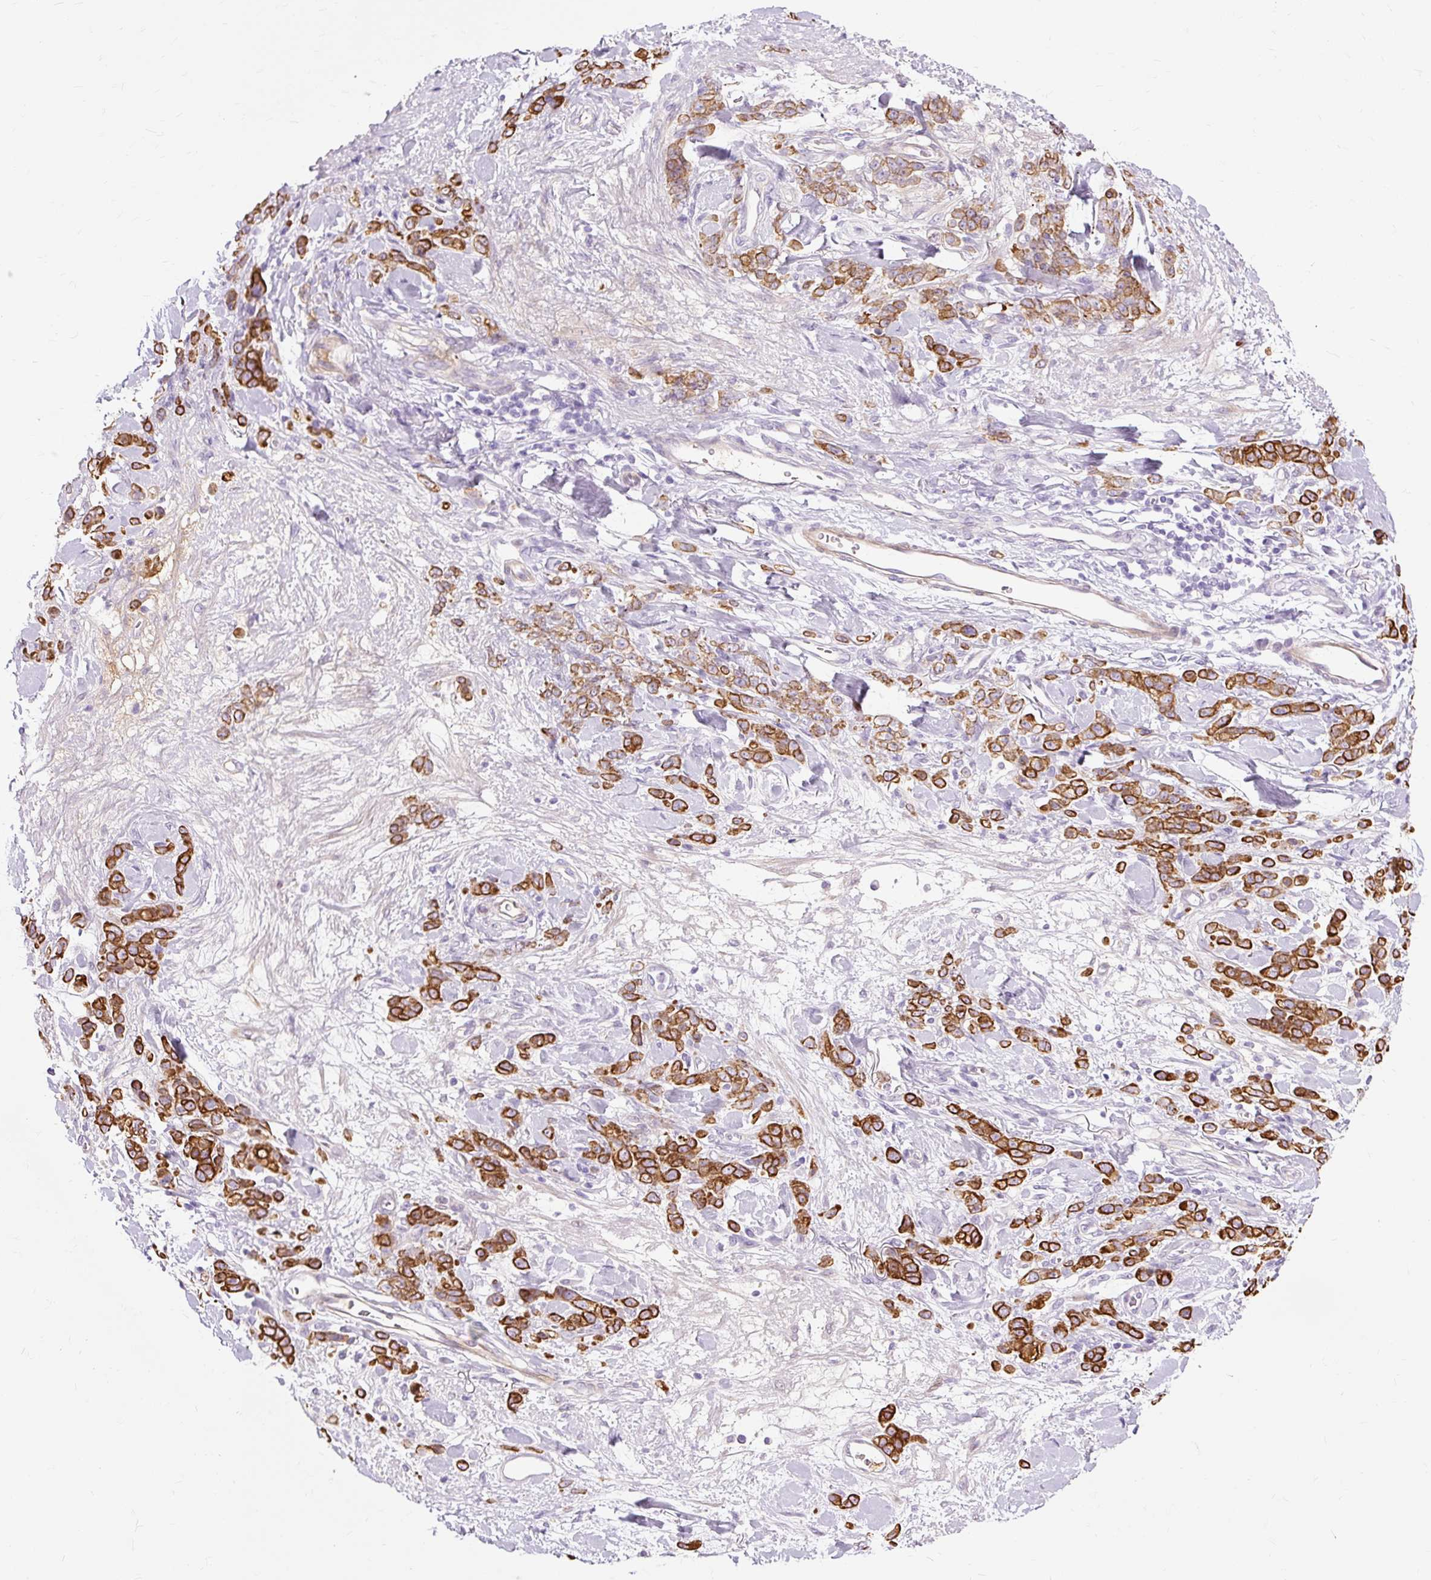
{"staining": {"intensity": "strong", "quantity": ">75%", "location": "cytoplasmic/membranous"}, "tissue": "stomach cancer", "cell_type": "Tumor cells", "image_type": "cancer", "snomed": [{"axis": "morphology", "description": "Normal tissue, NOS"}, {"axis": "morphology", "description": "Adenocarcinoma, NOS"}, {"axis": "topography", "description": "Stomach"}], "caption": "Stomach adenocarcinoma stained for a protein exhibits strong cytoplasmic/membranous positivity in tumor cells.", "gene": "DCTN4", "patient": {"sex": "male", "age": 82}}